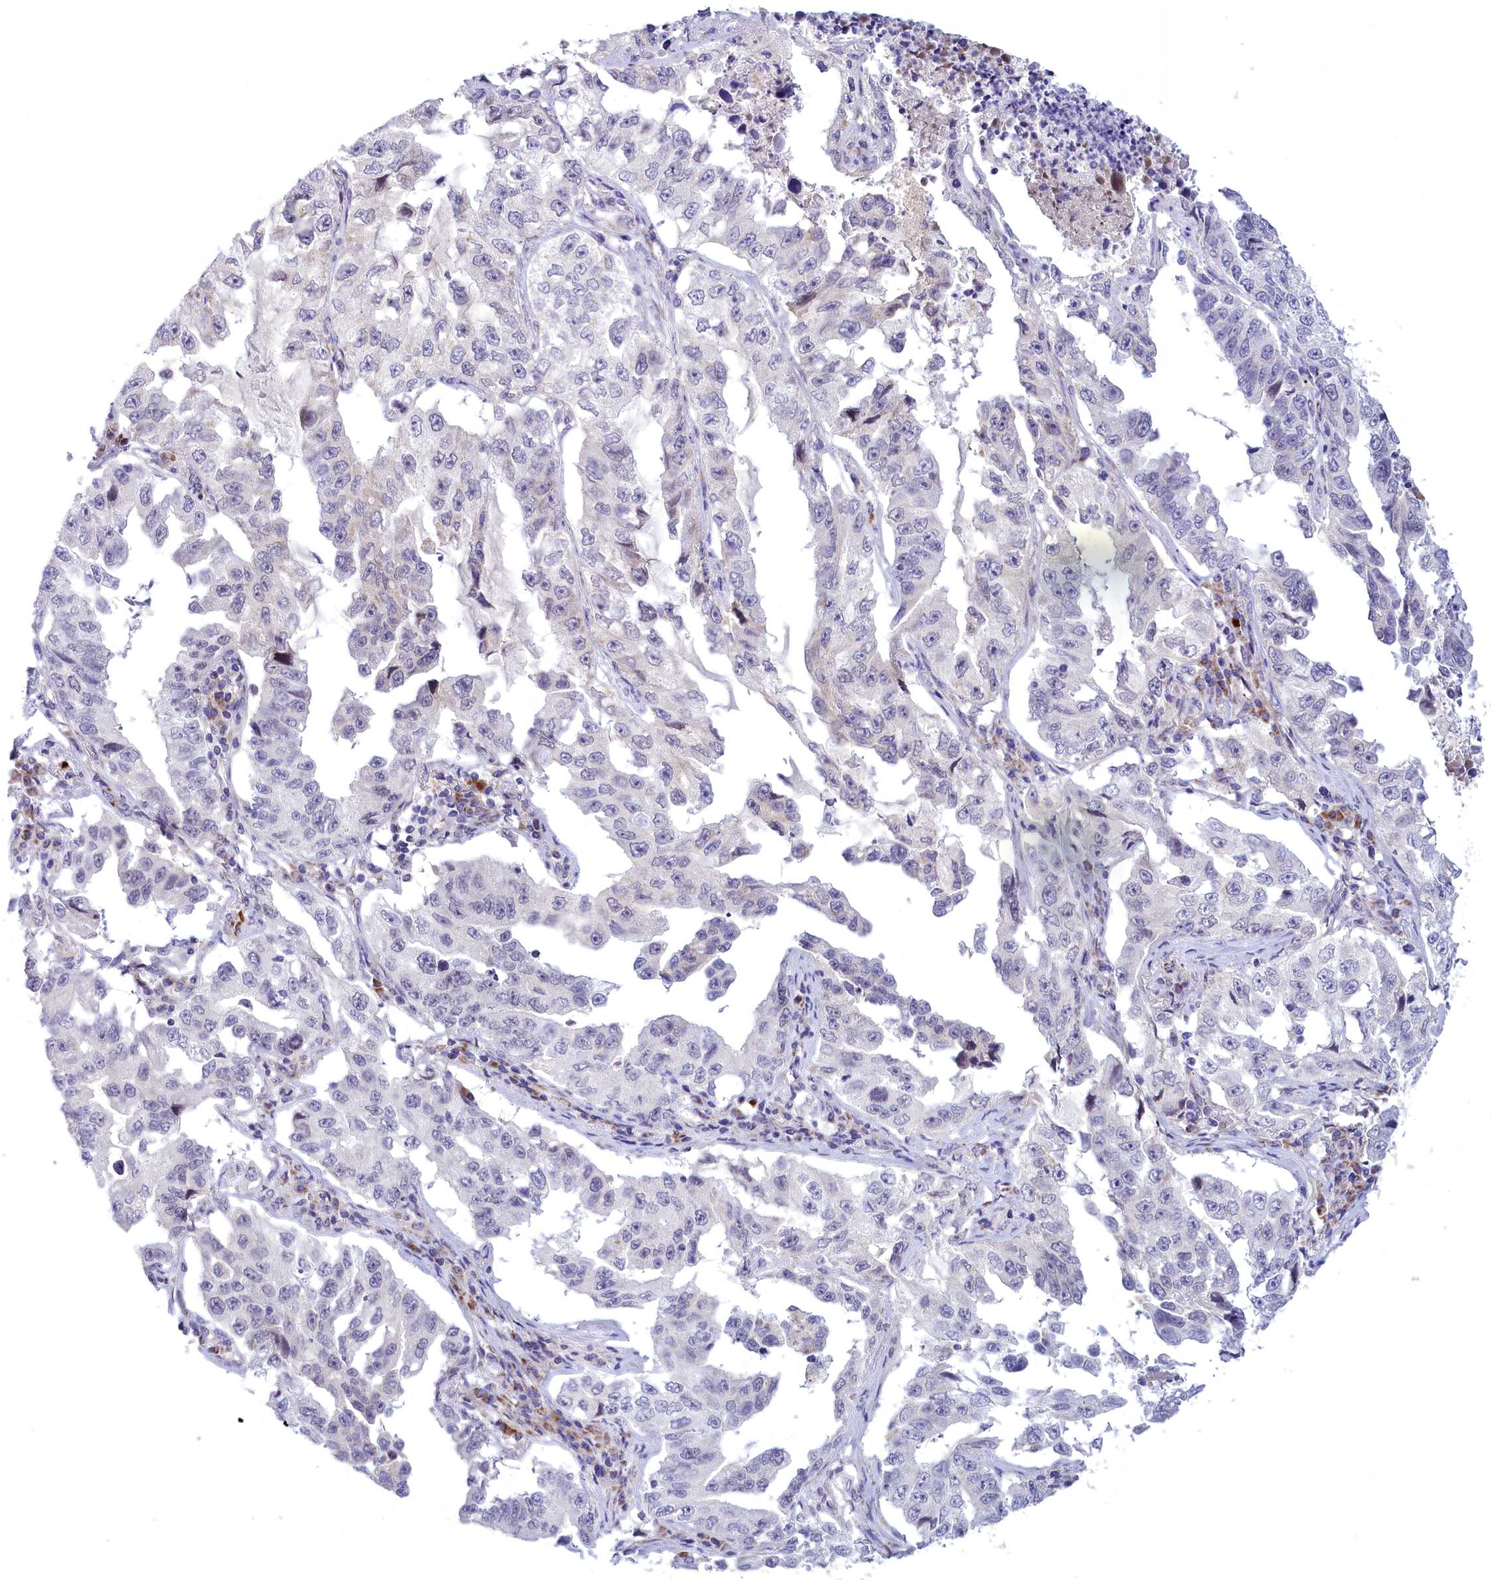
{"staining": {"intensity": "negative", "quantity": "none", "location": "none"}, "tissue": "lung cancer", "cell_type": "Tumor cells", "image_type": "cancer", "snomed": [{"axis": "morphology", "description": "Adenocarcinoma, NOS"}, {"axis": "topography", "description": "Lung"}], "caption": "Tumor cells show no significant protein staining in adenocarcinoma (lung).", "gene": "FAM149B1", "patient": {"sex": "female", "age": 51}}